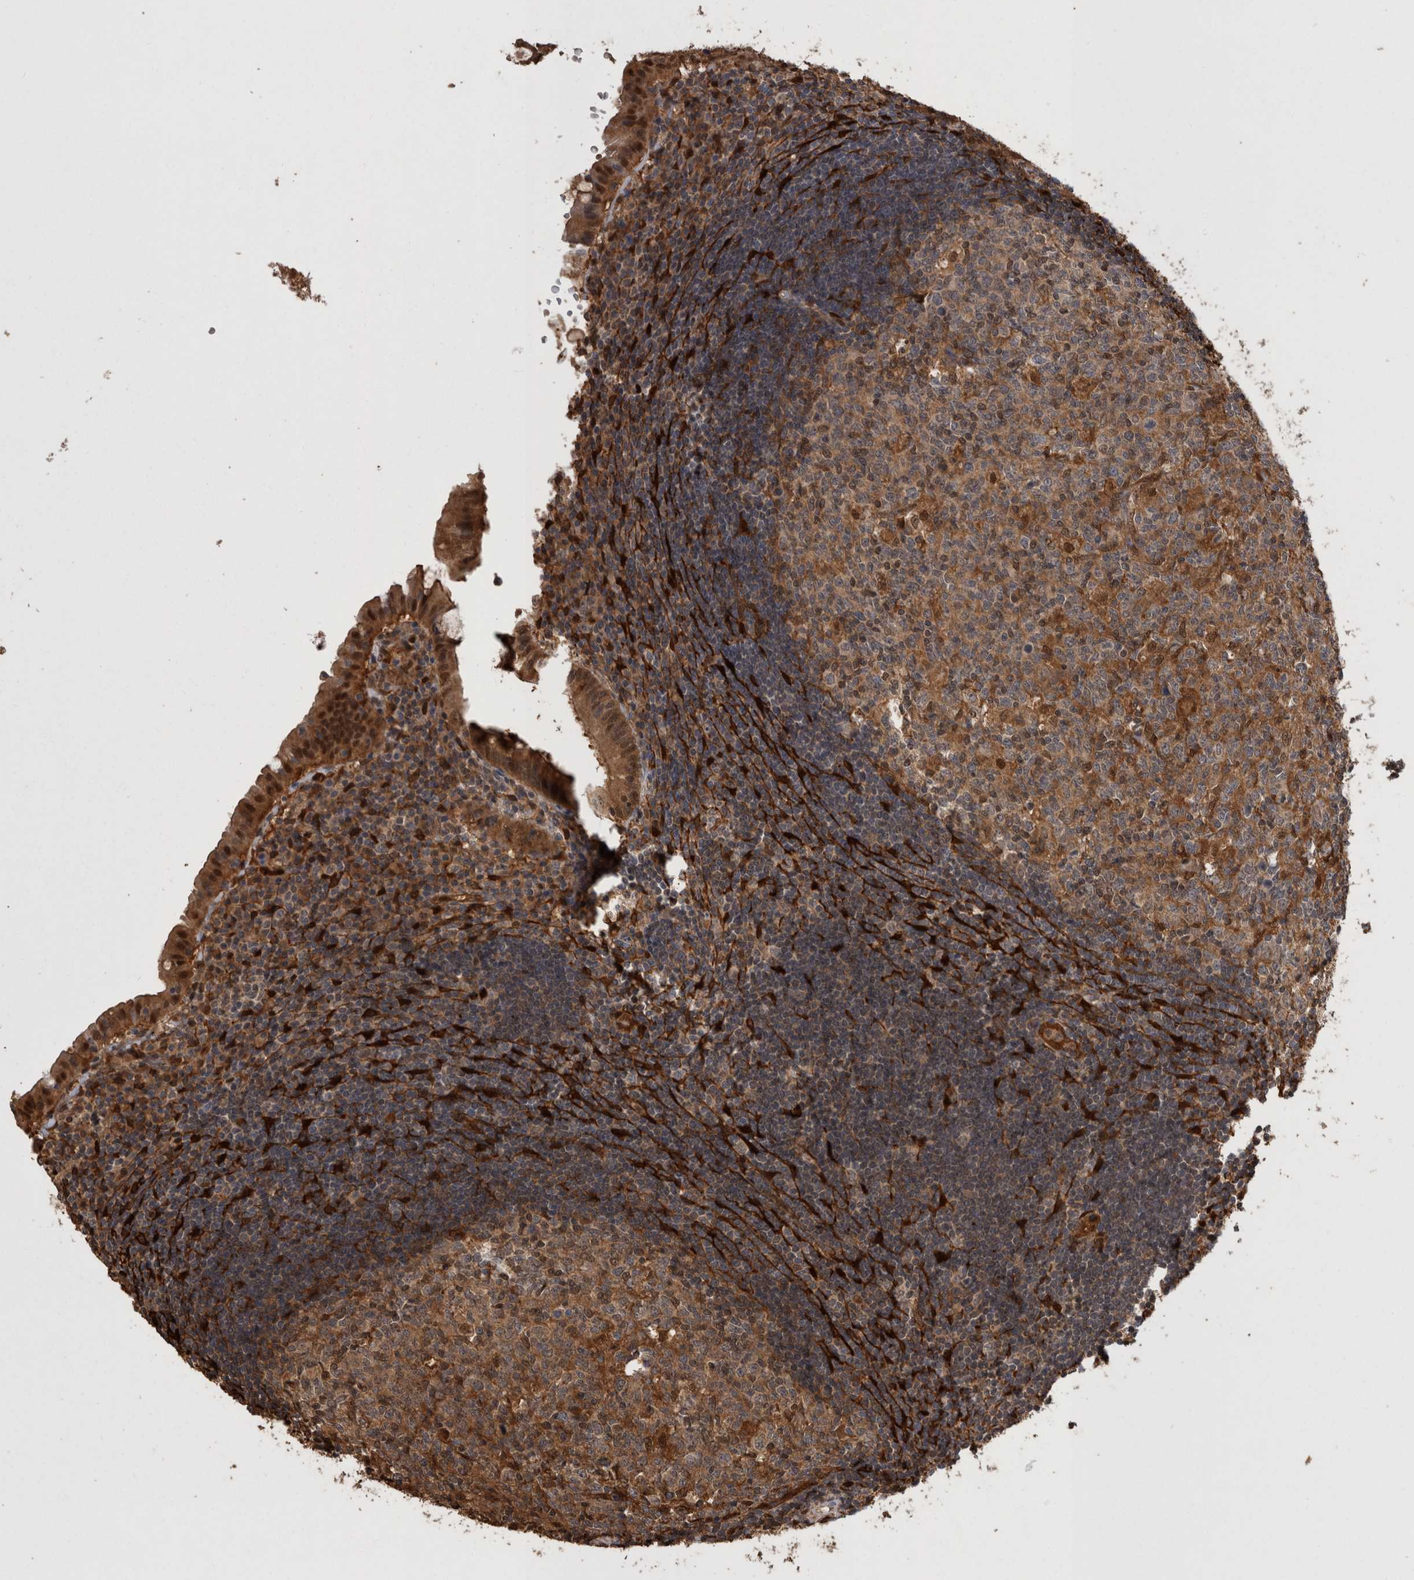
{"staining": {"intensity": "strong", "quantity": ">75%", "location": "cytoplasmic/membranous,nuclear"}, "tissue": "appendix", "cell_type": "Glandular cells", "image_type": "normal", "snomed": [{"axis": "morphology", "description": "Normal tissue, NOS"}, {"axis": "topography", "description": "Appendix"}], "caption": "Approximately >75% of glandular cells in unremarkable appendix show strong cytoplasmic/membranous,nuclear protein expression as visualized by brown immunohistochemical staining.", "gene": "LXN", "patient": {"sex": "female", "age": 54}}